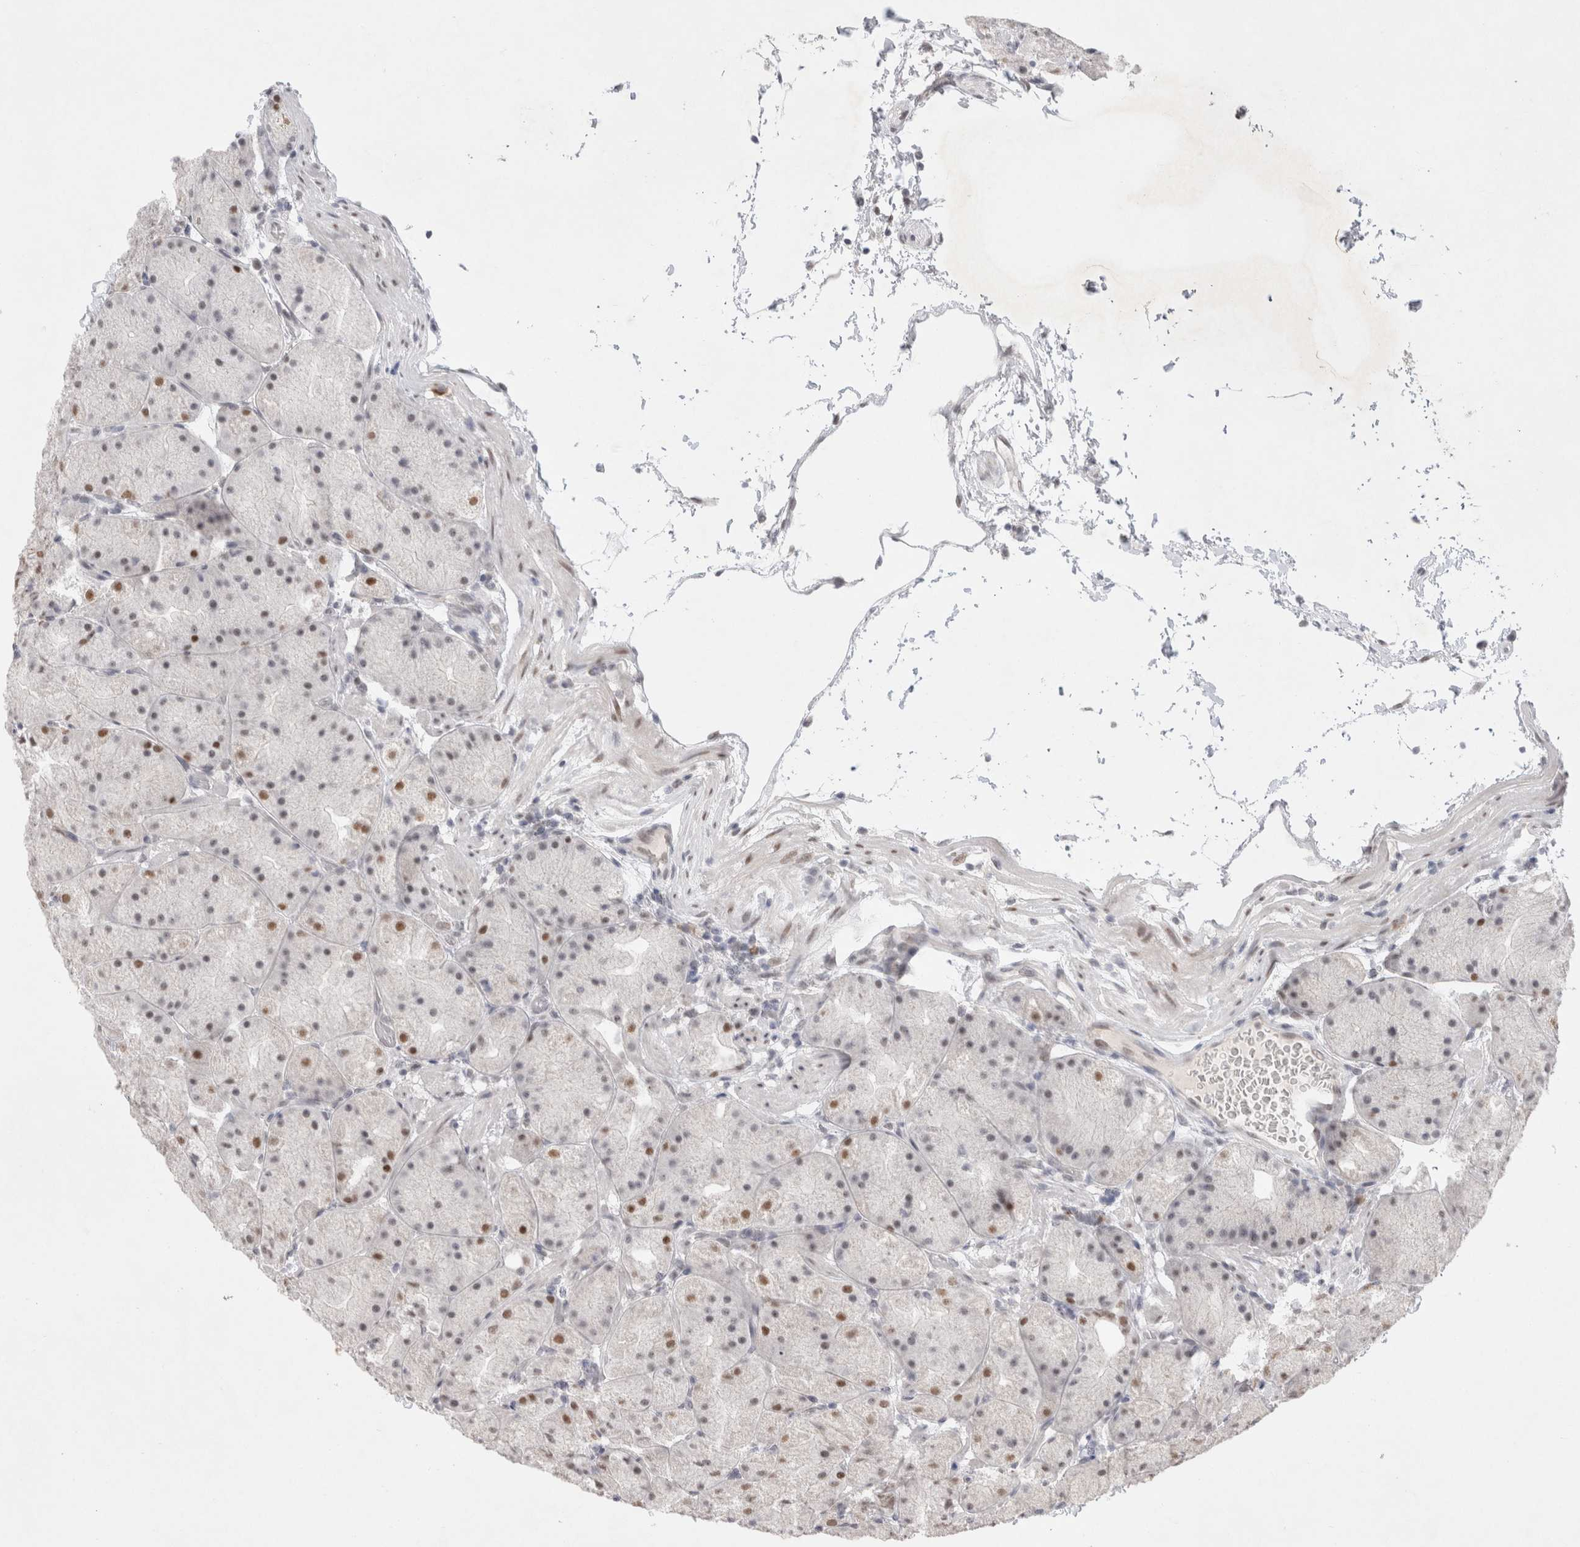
{"staining": {"intensity": "strong", "quantity": "25%-75%", "location": "nuclear"}, "tissue": "stomach", "cell_type": "Glandular cells", "image_type": "normal", "snomed": [{"axis": "morphology", "description": "Normal tissue, NOS"}, {"axis": "topography", "description": "Stomach, upper"}, {"axis": "topography", "description": "Stomach"}], "caption": "Approximately 25%-75% of glandular cells in unremarkable stomach show strong nuclear protein positivity as visualized by brown immunohistochemical staining.", "gene": "RECQL4", "patient": {"sex": "male", "age": 48}}